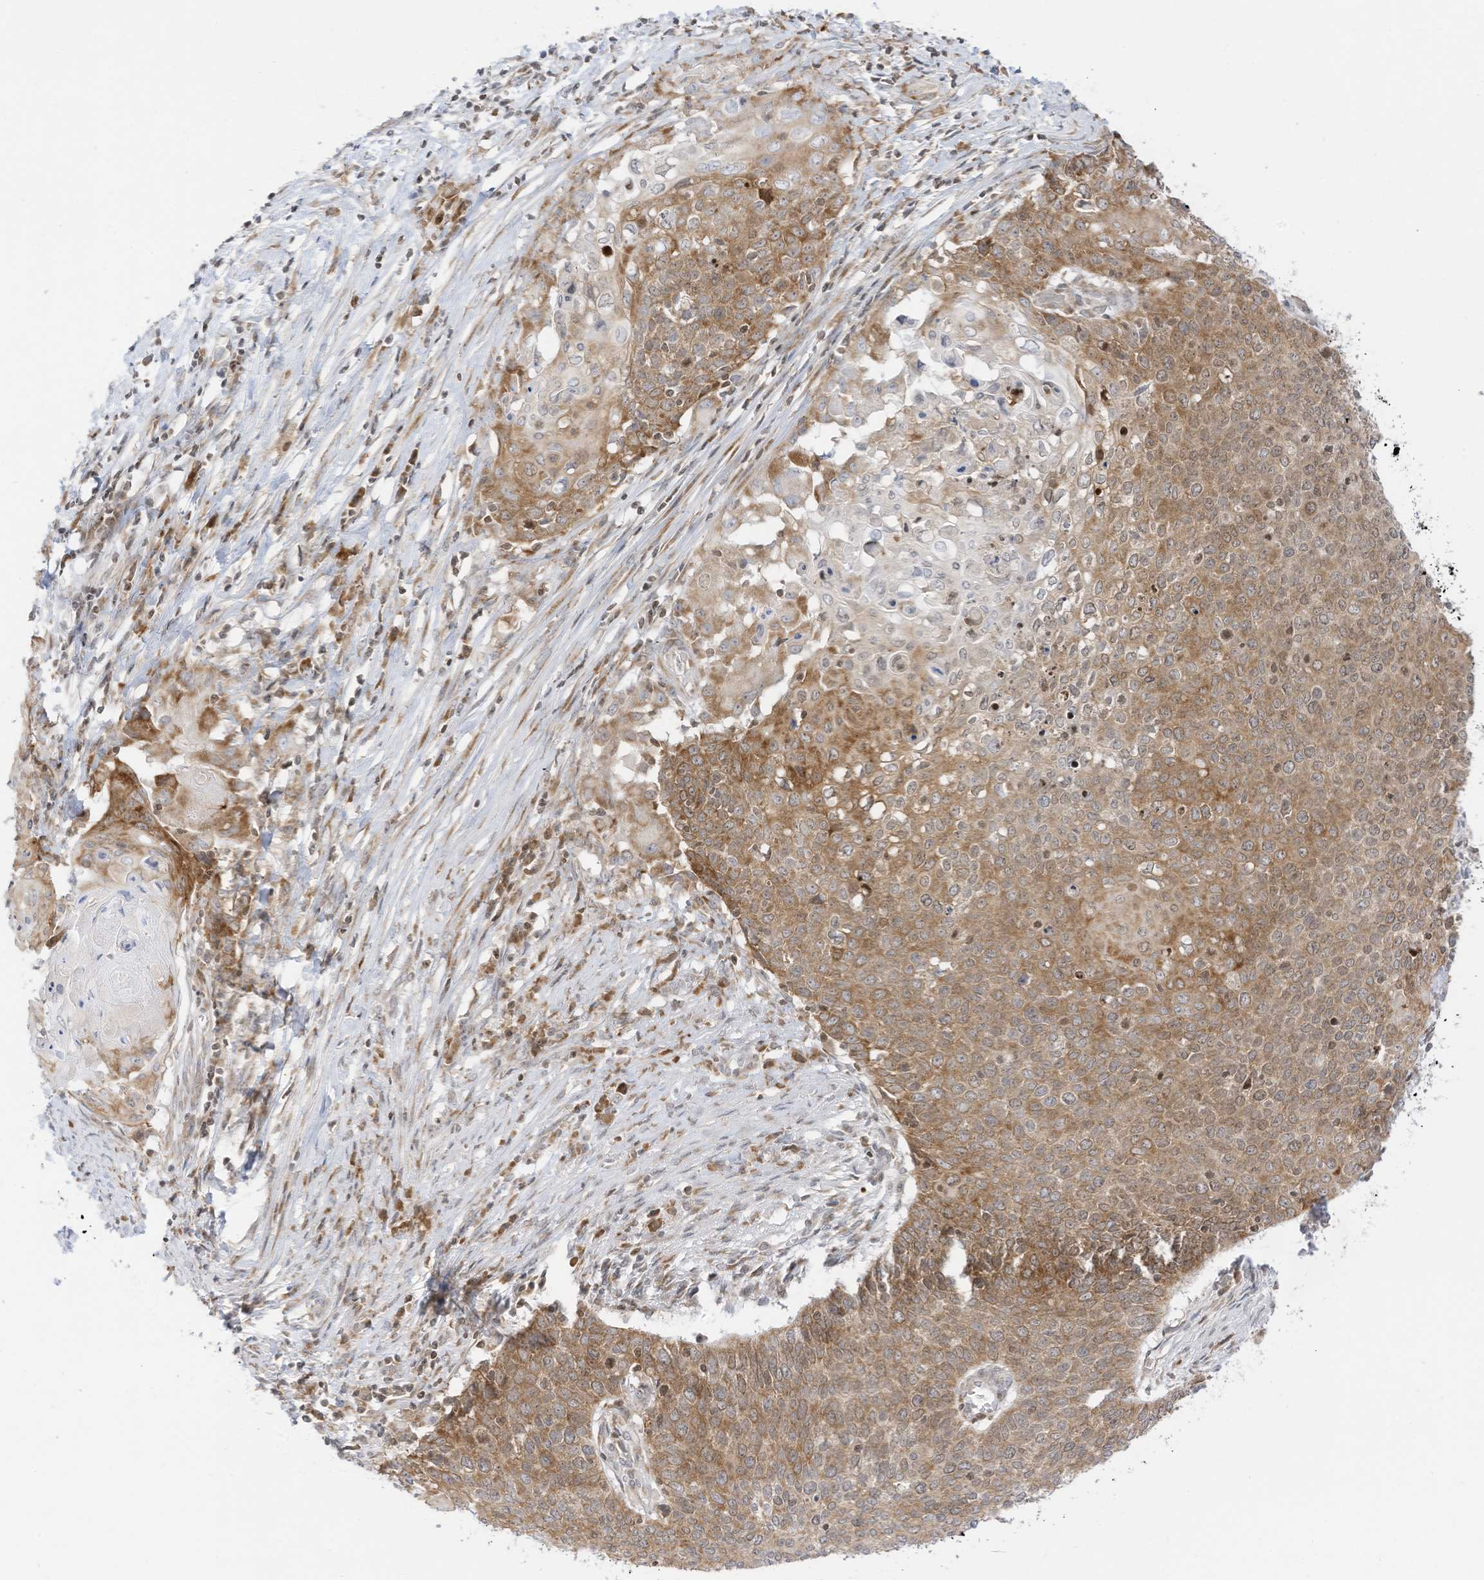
{"staining": {"intensity": "moderate", "quantity": ">75%", "location": "cytoplasmic/membranous"}, "tissue": "cervical cancer", "cell_type": "Tumor cells", "image_type": "cancer", "snomed": [{"axis": "morphology", "description": "Squamous cell carcinoma, NOS"}, {"axis": "topography", "description": "Cervix"}], "caption": "Moderate cytoplasmic/membranous expression is present in approximately >75% of tumor cells in squamous cell carcinoma (cervical).", "gene": "EDF1", "patient": {"sex": "female", "age": 39}}